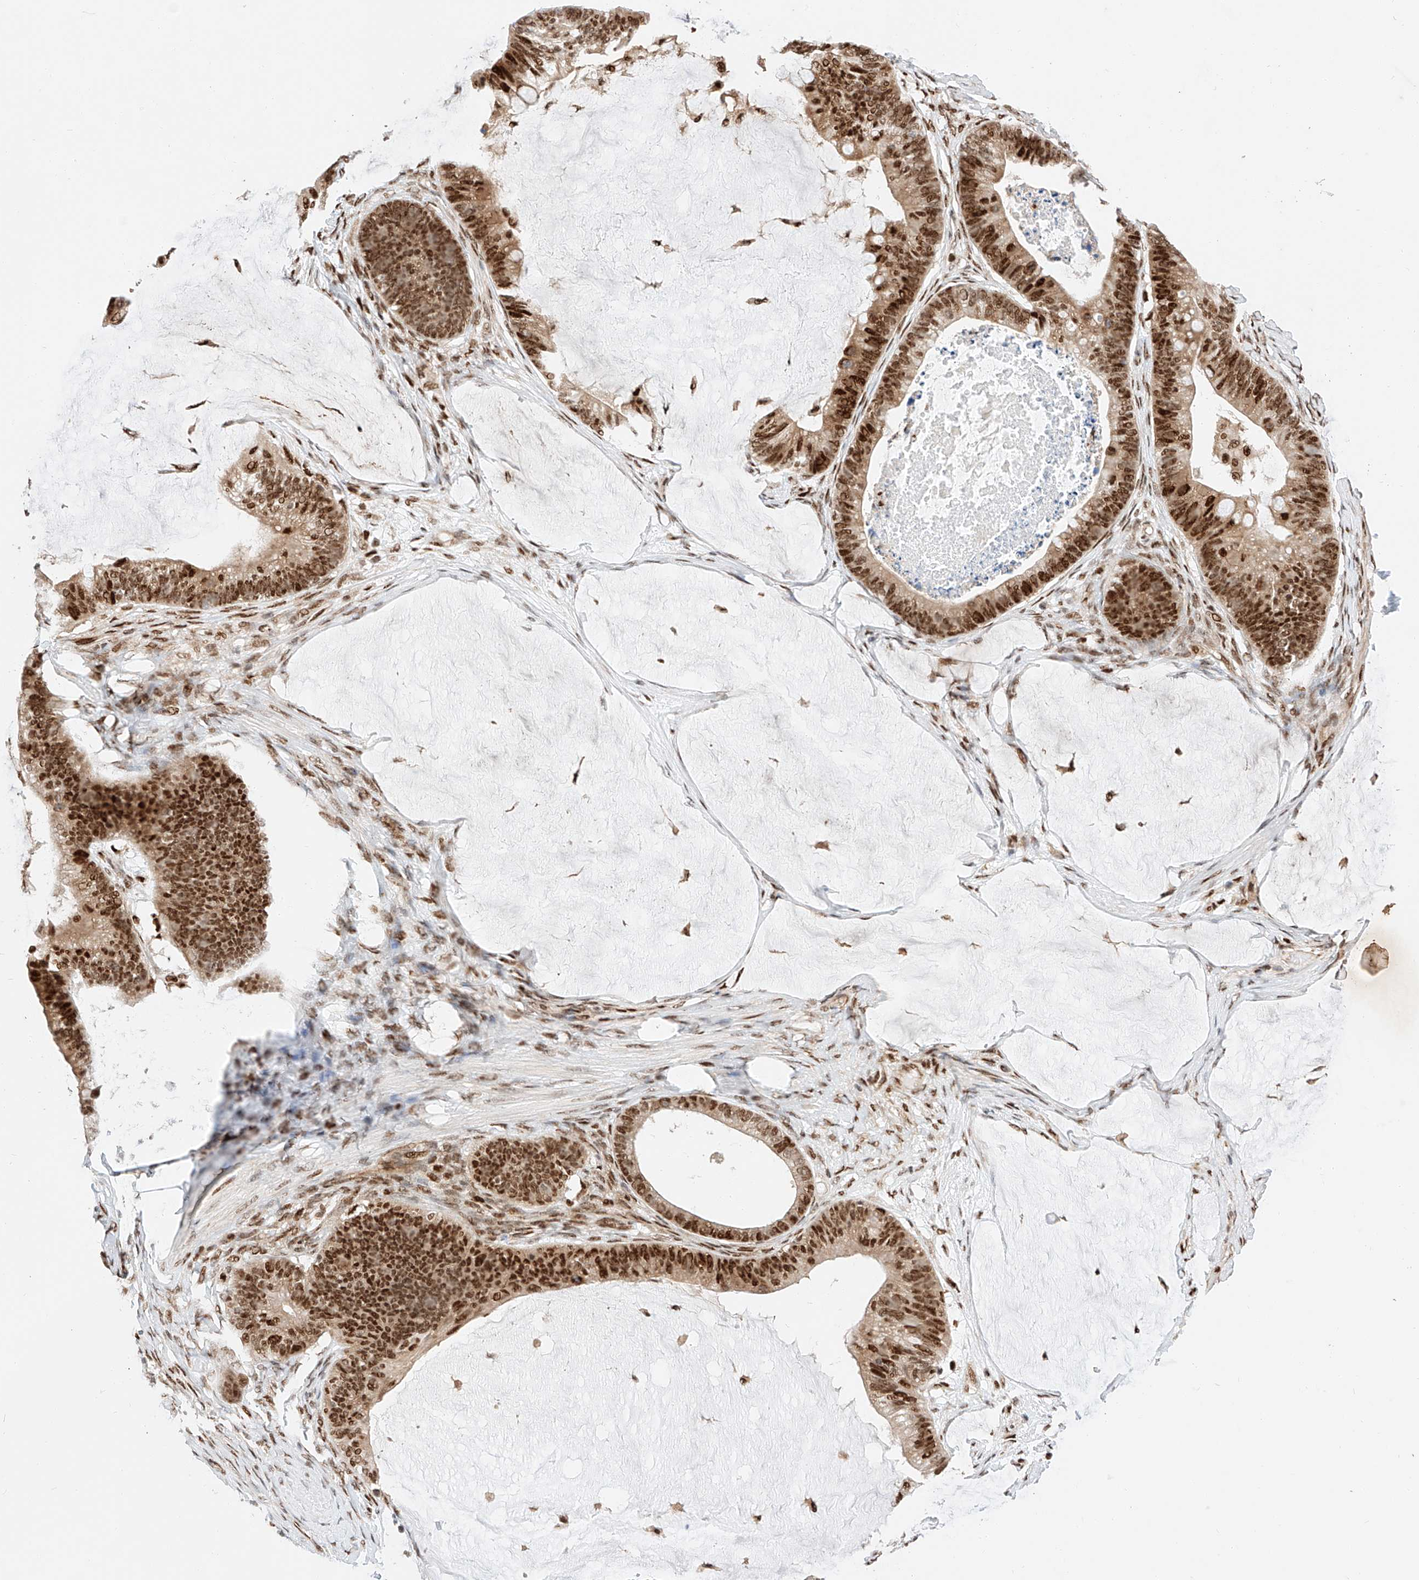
{"staining": {"intensity": "strong", "quantity": ">75%", "location": "nuclear"}, "tissue": "ovarian cancer", "cell_type": "Tumor cells", "image_type": "cancer", "snomed": [{"axis": "morphology", "description": "Cystadenocarcinoma, mucinous, NOS"}, {"axis": "topography", "description": "Ovary"}], "caption": "Protein expression analysis of human ovarian mucinous cystadenocarcinoma reveals strong nuclear expression in about >75% of tumor cells.", "gene": "HDAC9", "patient": {"sex": "female", "age": 61}}